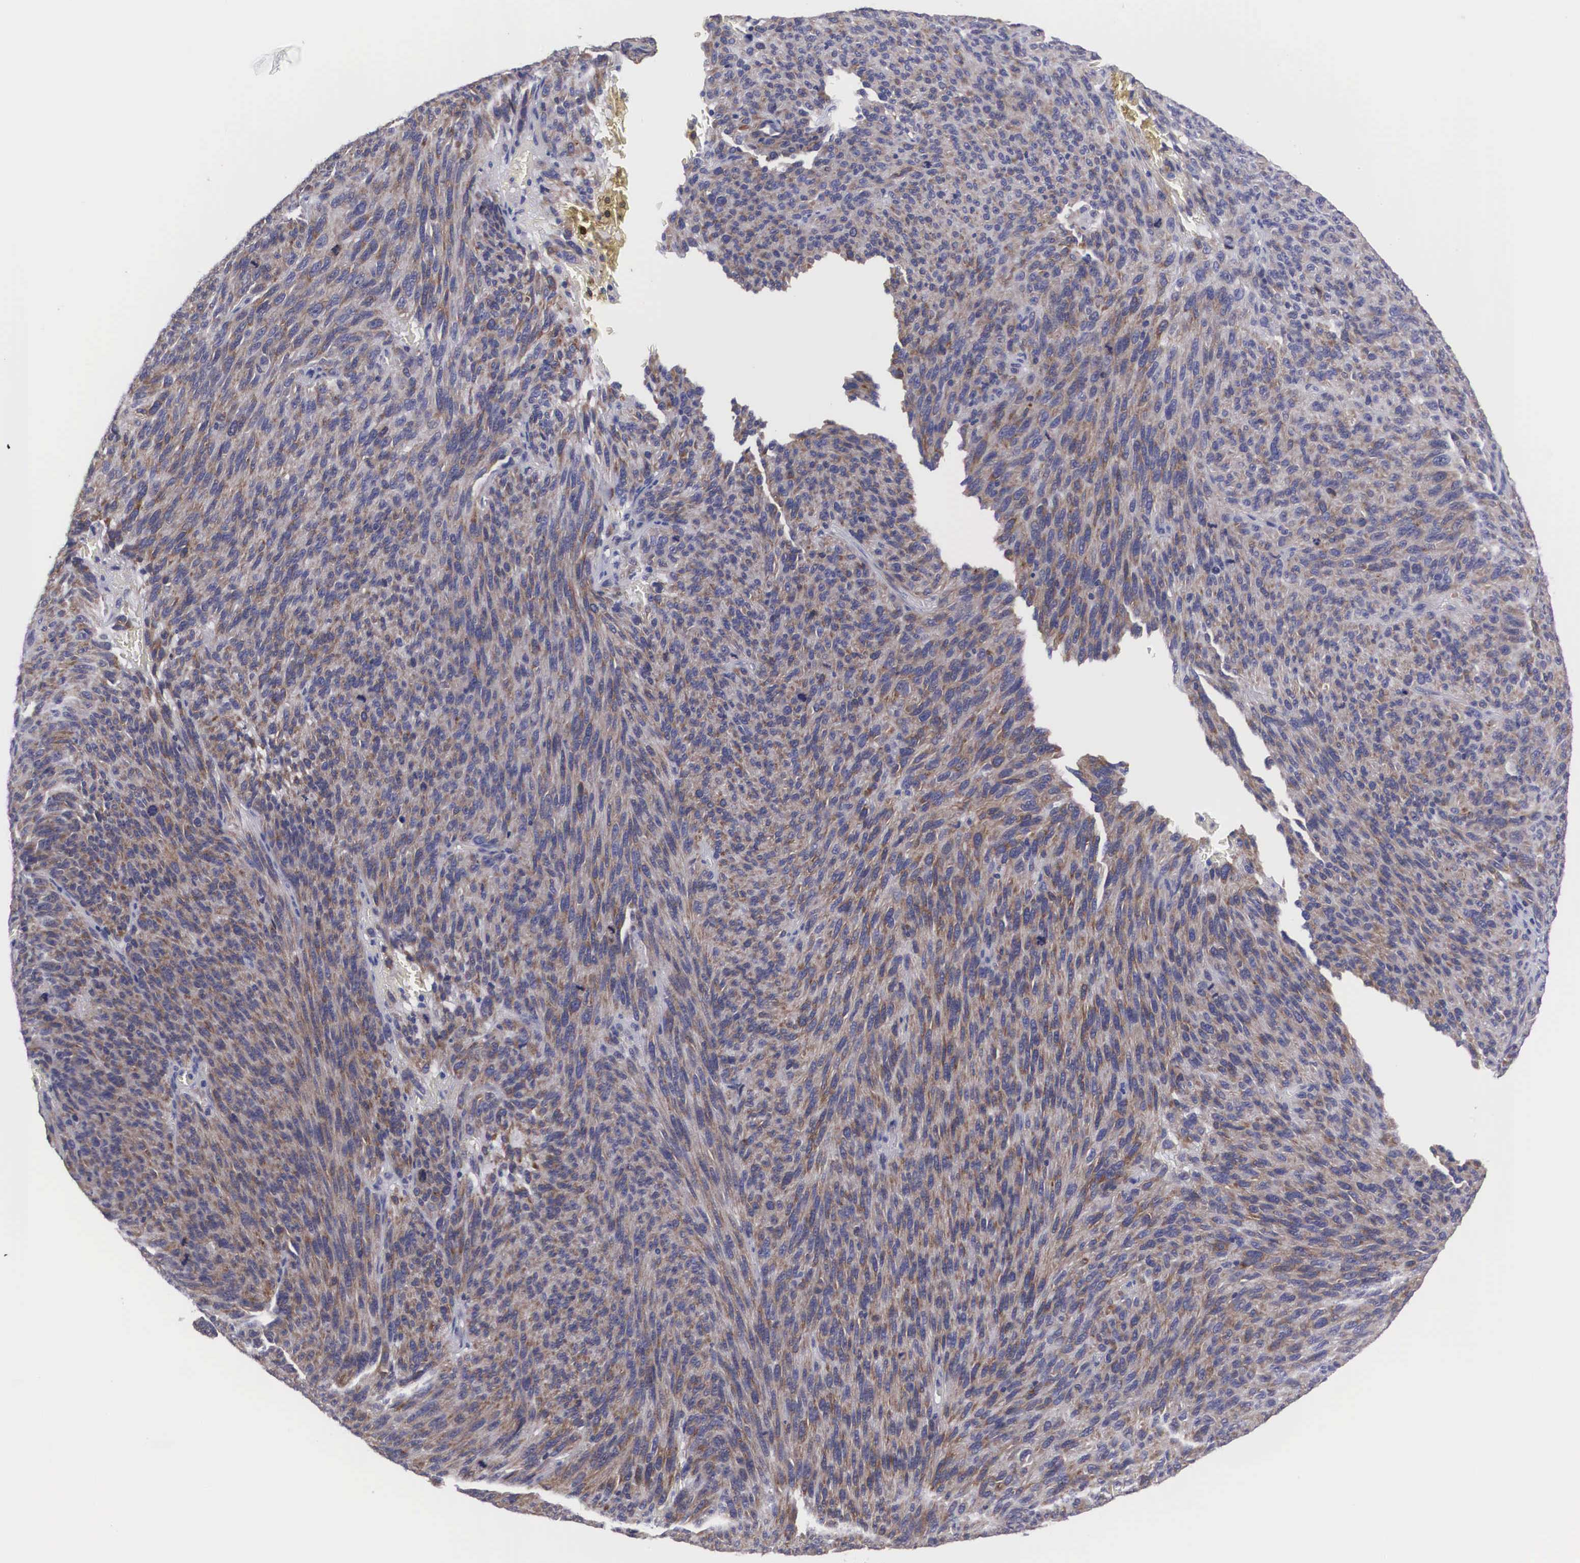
{"staining": {"intensity": "weak", "quantity": "25%-75%", "location": "cytoplasmic/membranous"}, "tissue": "melanoma", "cell_type": "Tumor cells", "image_type": "cancer", "snomed": [{"axis": "morphology", "description": "Malignant melanoma, NOS"}, {"axis": "topography", "description": "Skin"}], "caption": "Weak cytoplasmic/membranous staining for a protein is identified in approximately 25%-75% of tumor cells of malignant melanoma using immunohistochemistry (IHC).", "gene": "ARMCX3", "patient": {"sex": "male", "age": 76}}